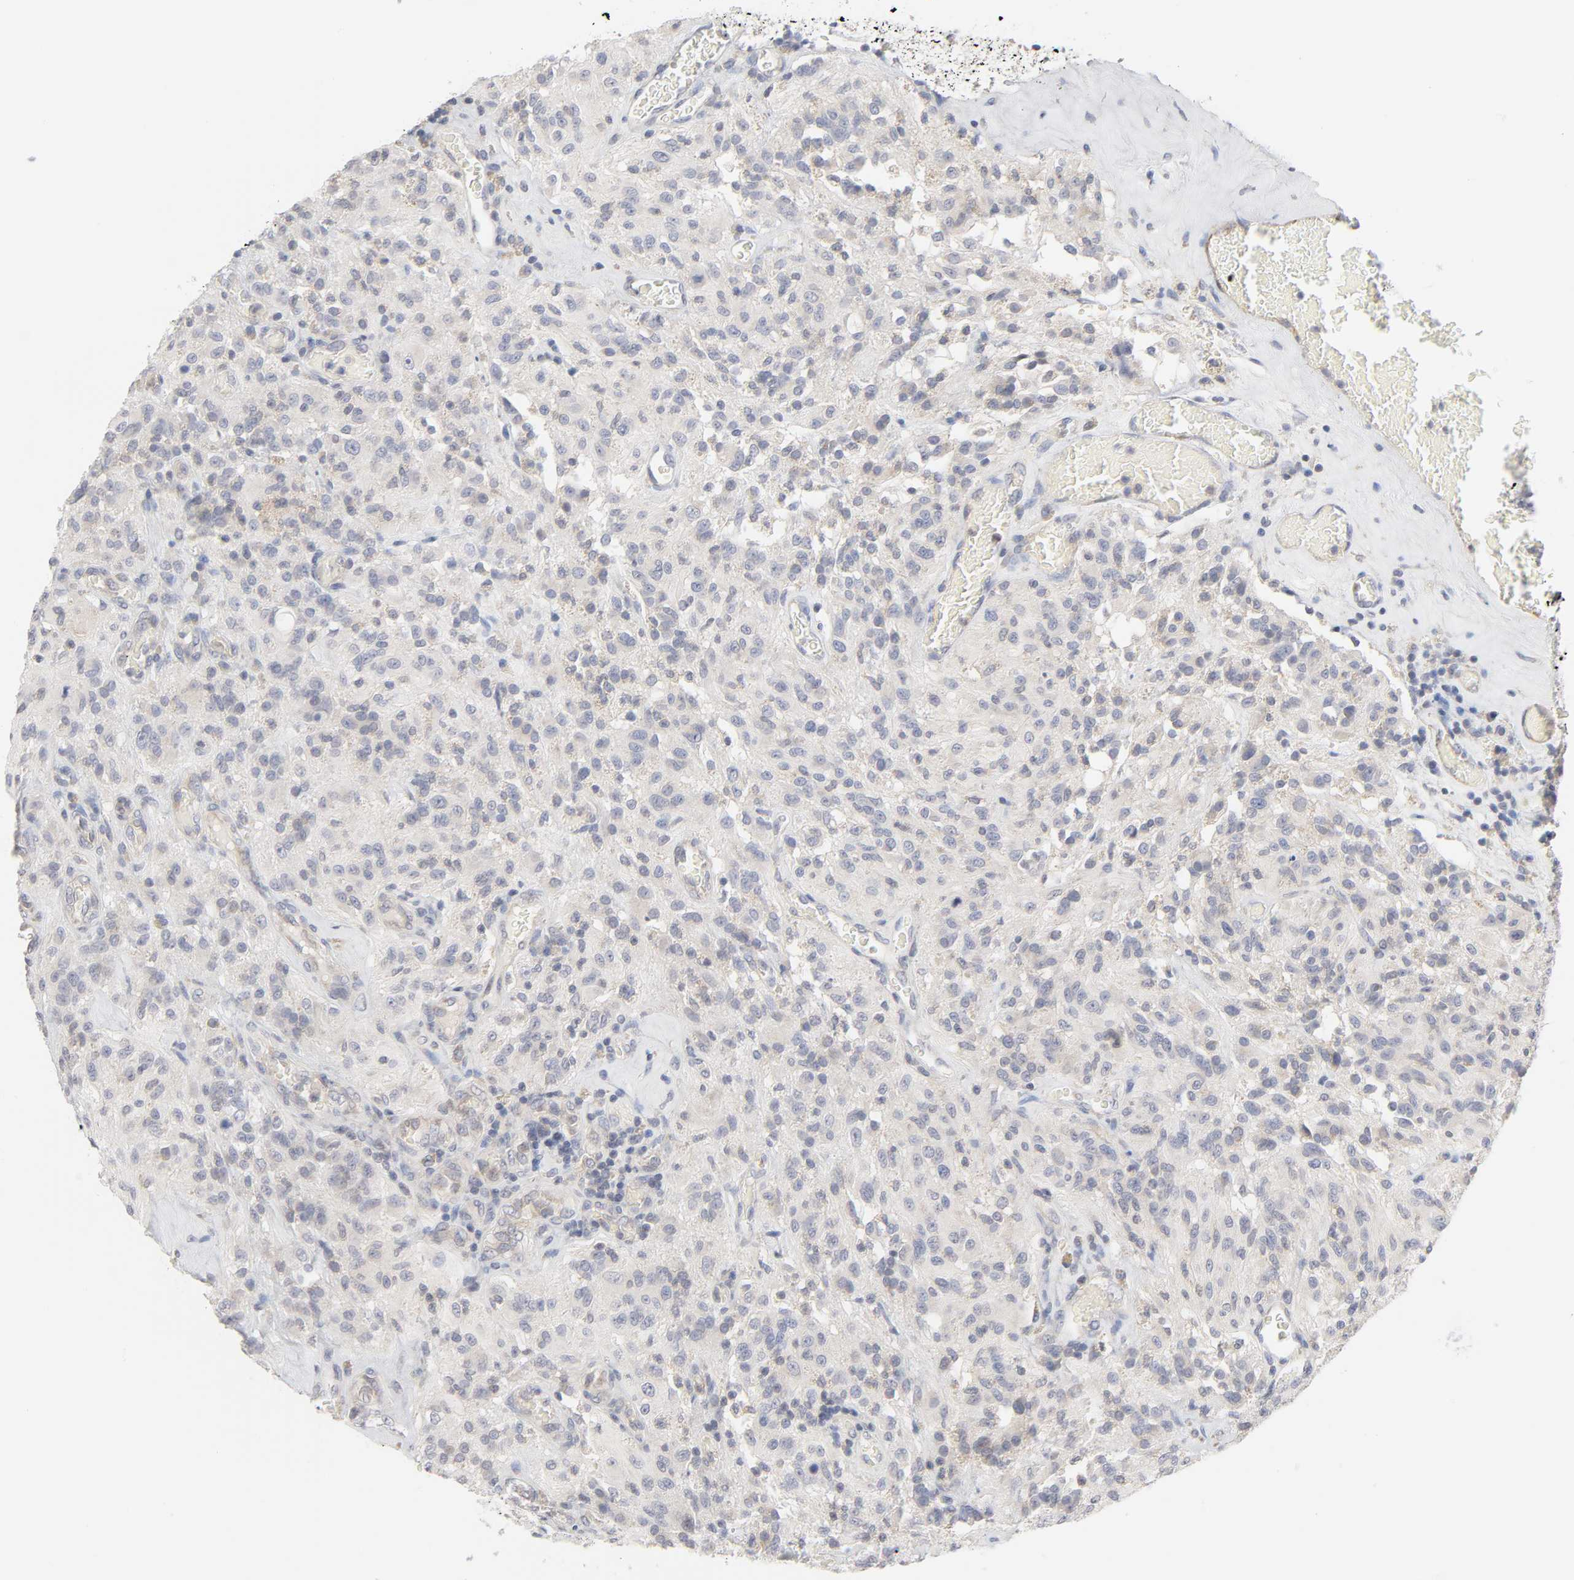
{"staining": {"intensity": "weak", "quantity": "25%-75%", "location": "cytoplasmic/membranous"}, "tissue": "glioma", "cell_type": "Tumor cells", "image_type": "cancer", "snomed": [{"axis": "morphology", "description": "Normal tissue, NOS"}, {"axis": "morphology", "description": "Glioma, malignant, High grade"}, {"axis": "topography", "description": "Cerebral cortex"}], "caption": "This micrograph shows immunohistochemistry staining of malignant glioma (high-grade), with low weak cytoplasmic/membranous positivity in approximately 25%-75% of tumor cells.", "gene": "IL4R", "patient": {"sex": "male", "age": 56}}